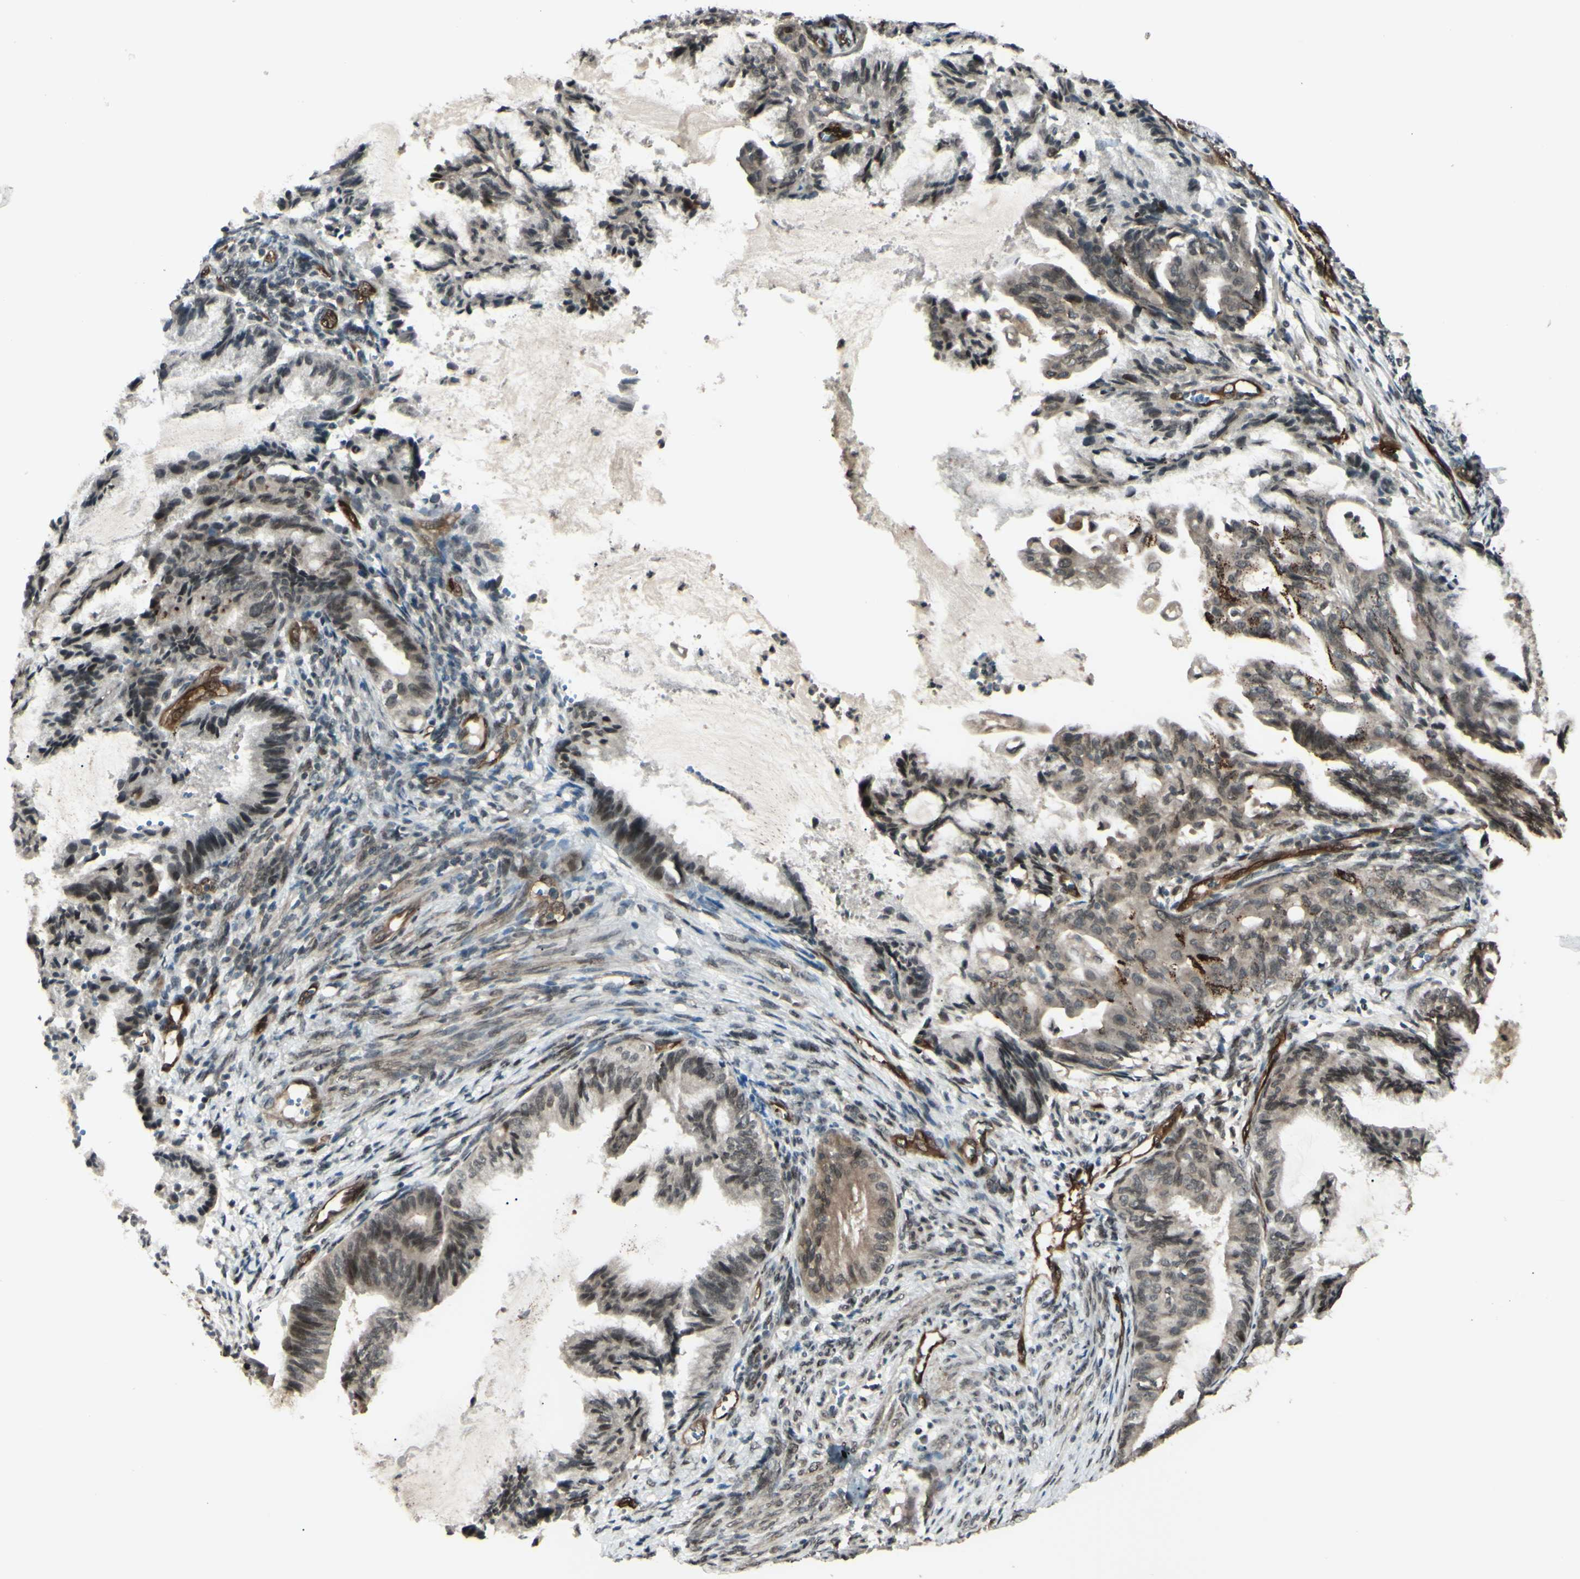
{"staining": {"intensity": "weak", "quantity": "25%-75%", "location": "cytoplasmic/membranous"}, "tissue": "endometrial cancer", "cell_type": "Tumor cells", "image_type": "cancer", "snomed": [{"axis": "morphology", "description": "Adenocarcinoma, NOS"}, {"axis": "topography", "description": "Endometrium"}], "caption": "Approximately 25%-75% of tumor cells in endometrial cancer (adenocarcinoma) reveal weak cytoplasmic/membranous protein expression as visualized by brown immunohistochemical staining.", "gene": "MLF2", "patient": {"sex": "female", "age": 86}}